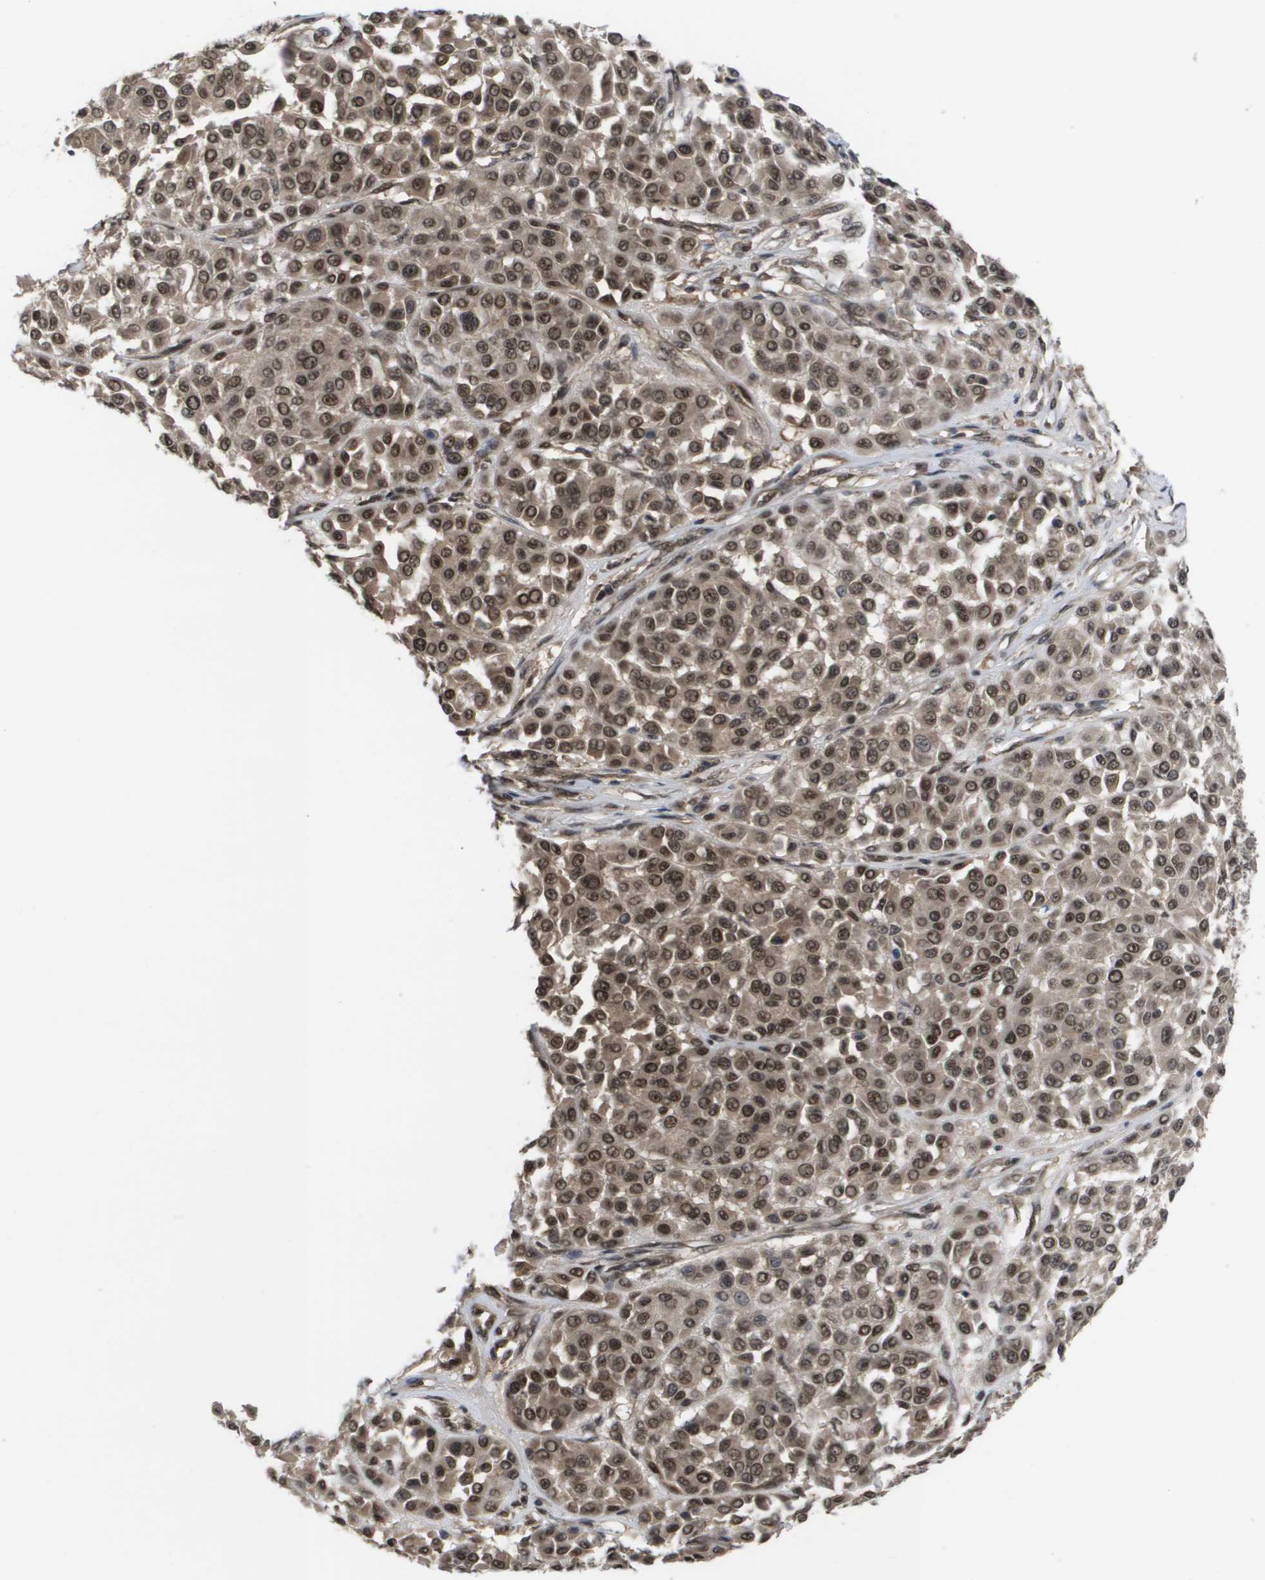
{"staining": {"intensity": "moderate", "quantity": ">75%", "location": "cytoplasmic/membranous,nuclear"}, "tissue": "melanoma", "cell_type": "Tumor cells", "image_type": "cancer", "snomed": [{"axis": "morphology", "description": "Malignant melanoma, Metastatic site"}, {"axis": "topography", "description": "Soft tissue"}], "caption": "This image shows melanoma stained with immunohistochemistry to label a protein in brown. The cytoplasmic/membranous and nuclear of tumor cells show moderate positivity for the protein. Nuclei are counter-stained blue.", "gene": "AMBRA1", "patient": {"sex": "male", "age": 41}}